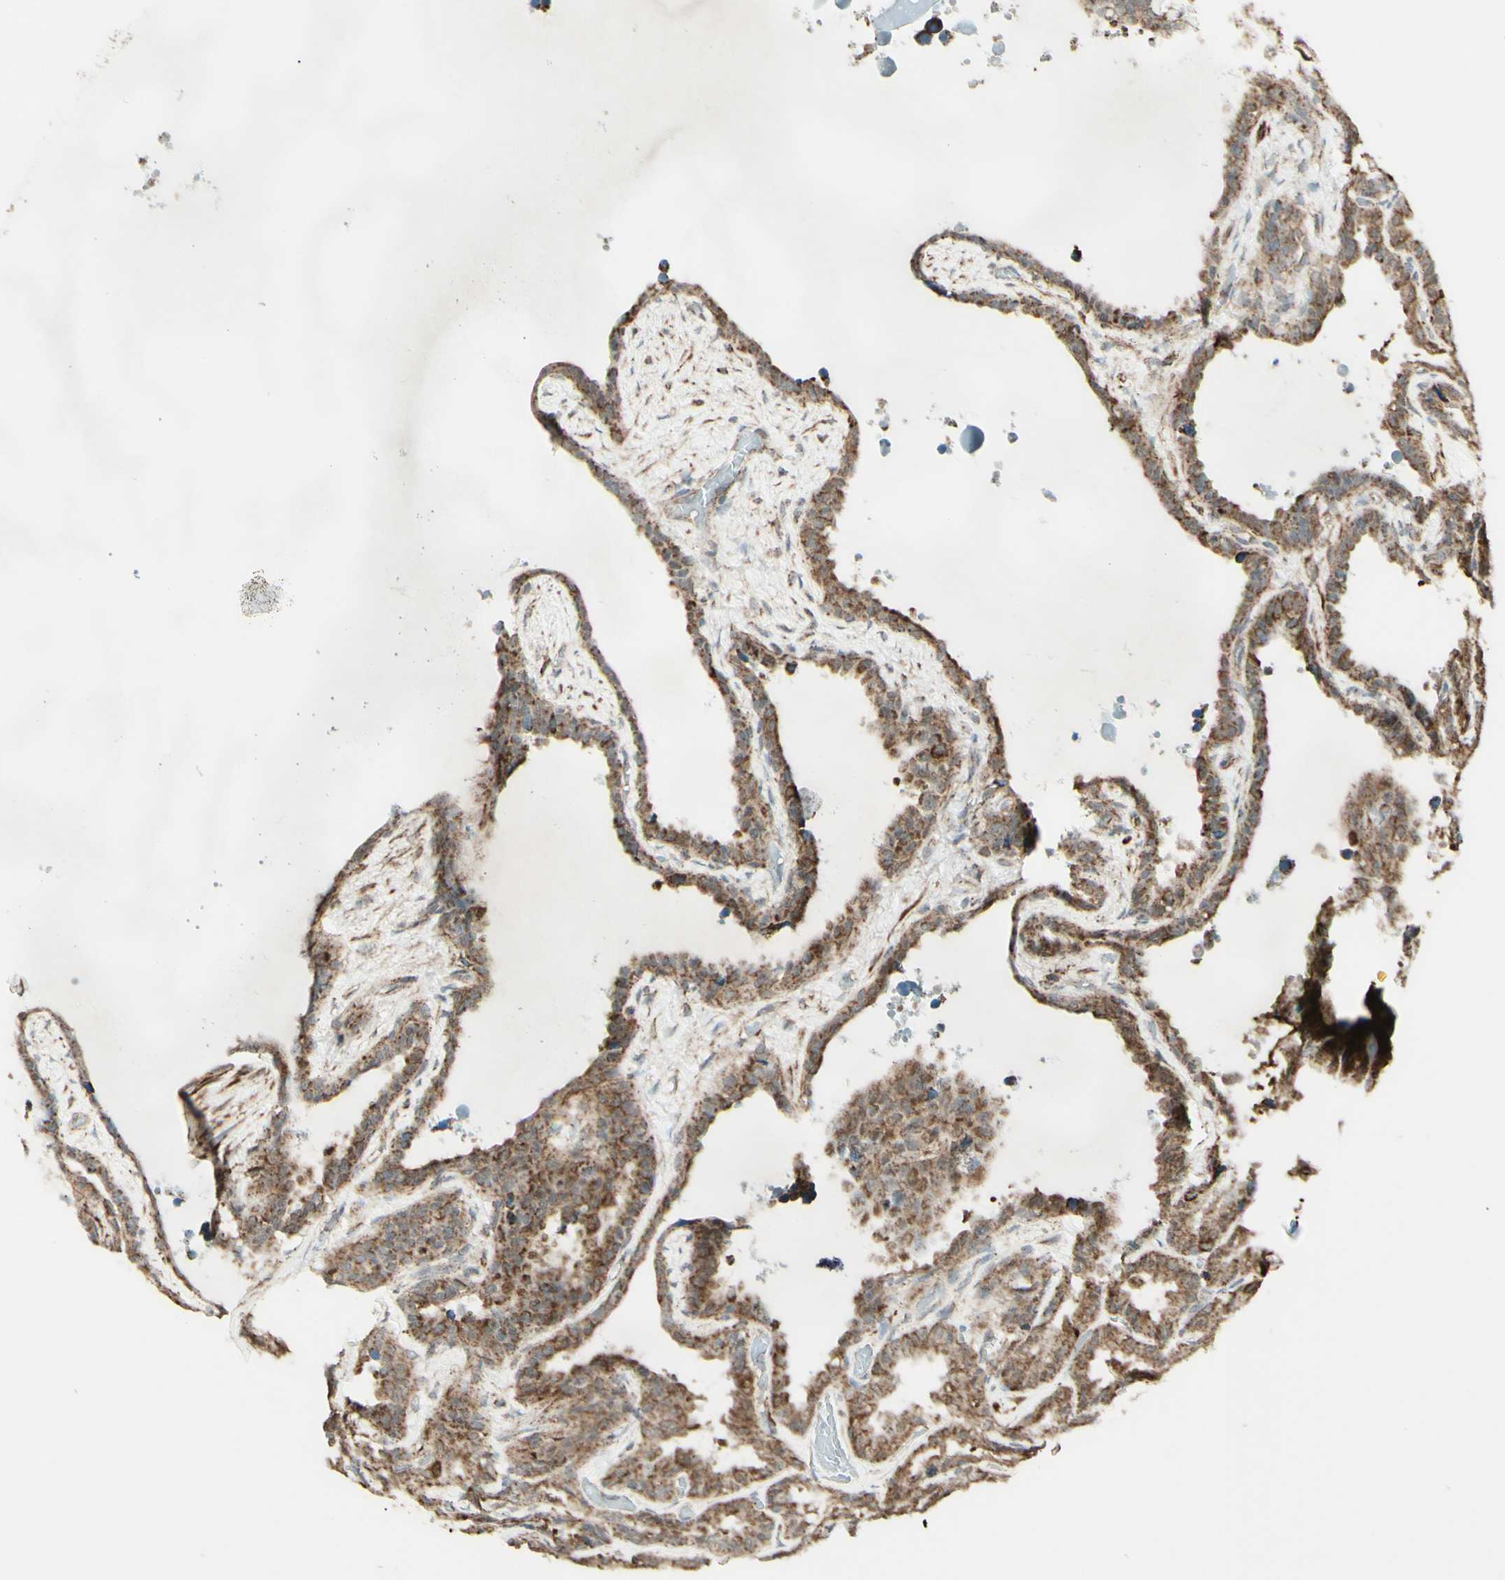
{"staining": {"intensity": "moderate", "quantity": ">75%", "location": "cytoplasmic/membranous"}, "tissue": "seminal vesicle", "cell_type": "Glandular cells", "image_type": "normal", "snomed": [{"axis": "morphology", "description": "Normal tissue, NOS"}, {"axis": "topography", "description": "Seminal veicle"}], "caption": "The histopathology image displays staining of unremarkable seminal vesicle, revealing moderate cytoplasmic/membranous protein staining (brown color) within glandular cells.", "gene": "DHRS3", "patient": {"sex": "male", "age": 46}}